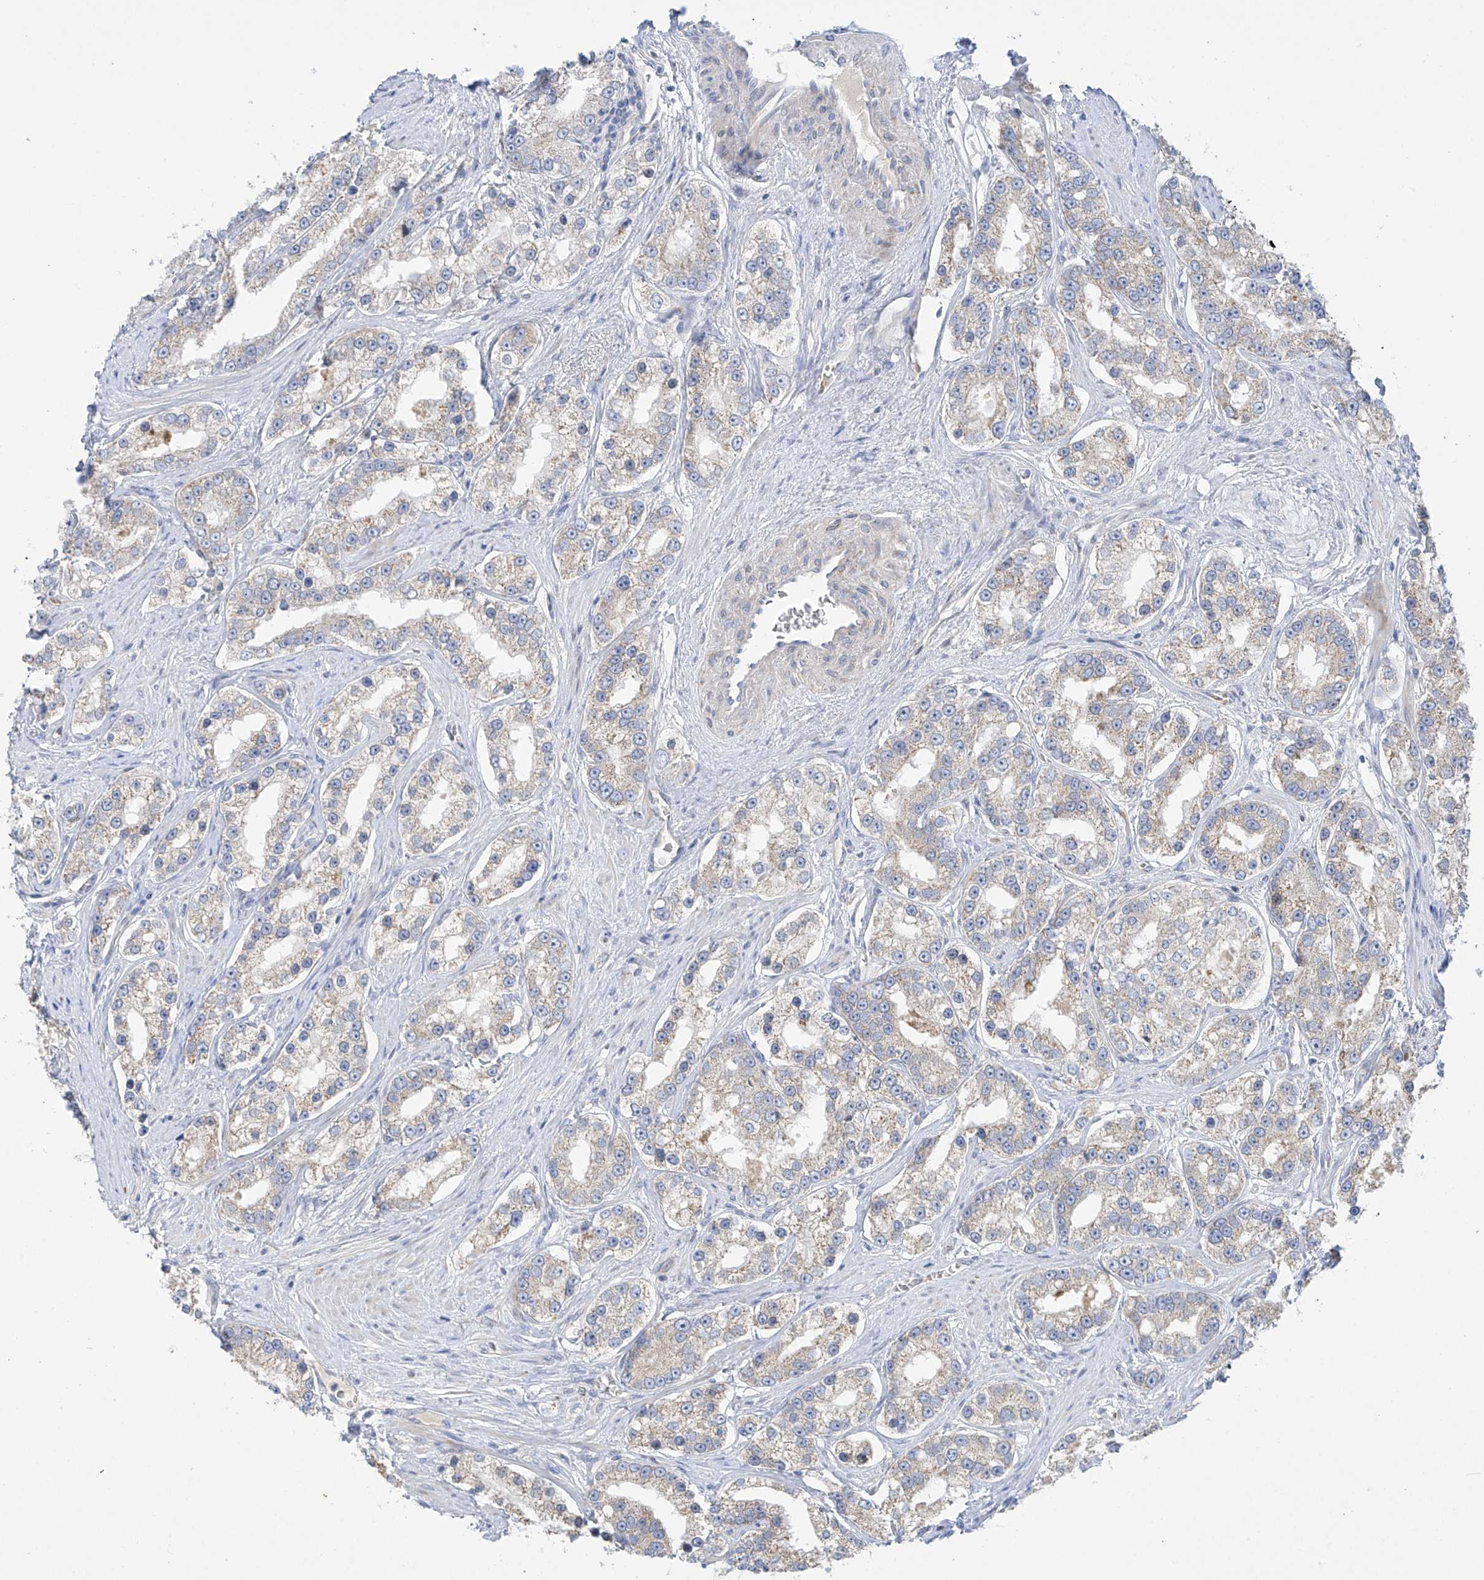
{"staining": {"intensity": "weak", "quantity": "<25%", "location": "cytoplasmic/membranous"}, "tissue": "prostate cancer", "cell_type": "Tumor cells", "image_type": "cancer", "snomed": [{"axis": "morphology", "description": "Normal tissue, NOS"}, {"axis": "morphology", "description": "Adenocarcinoma, High grade"}, {"axis": "topography", "description": "Prostate"}], "caption": "IHC histopathology image of neoplastic tissue: human adenocarcinoma (high-grade) (prostate) stained with DAB (3,3'-diaminobenzidine) demonstrates no significant protein expression in tumor cells.", "gene": "METTL18", "patient": {"sex": "male", "age": 83}}